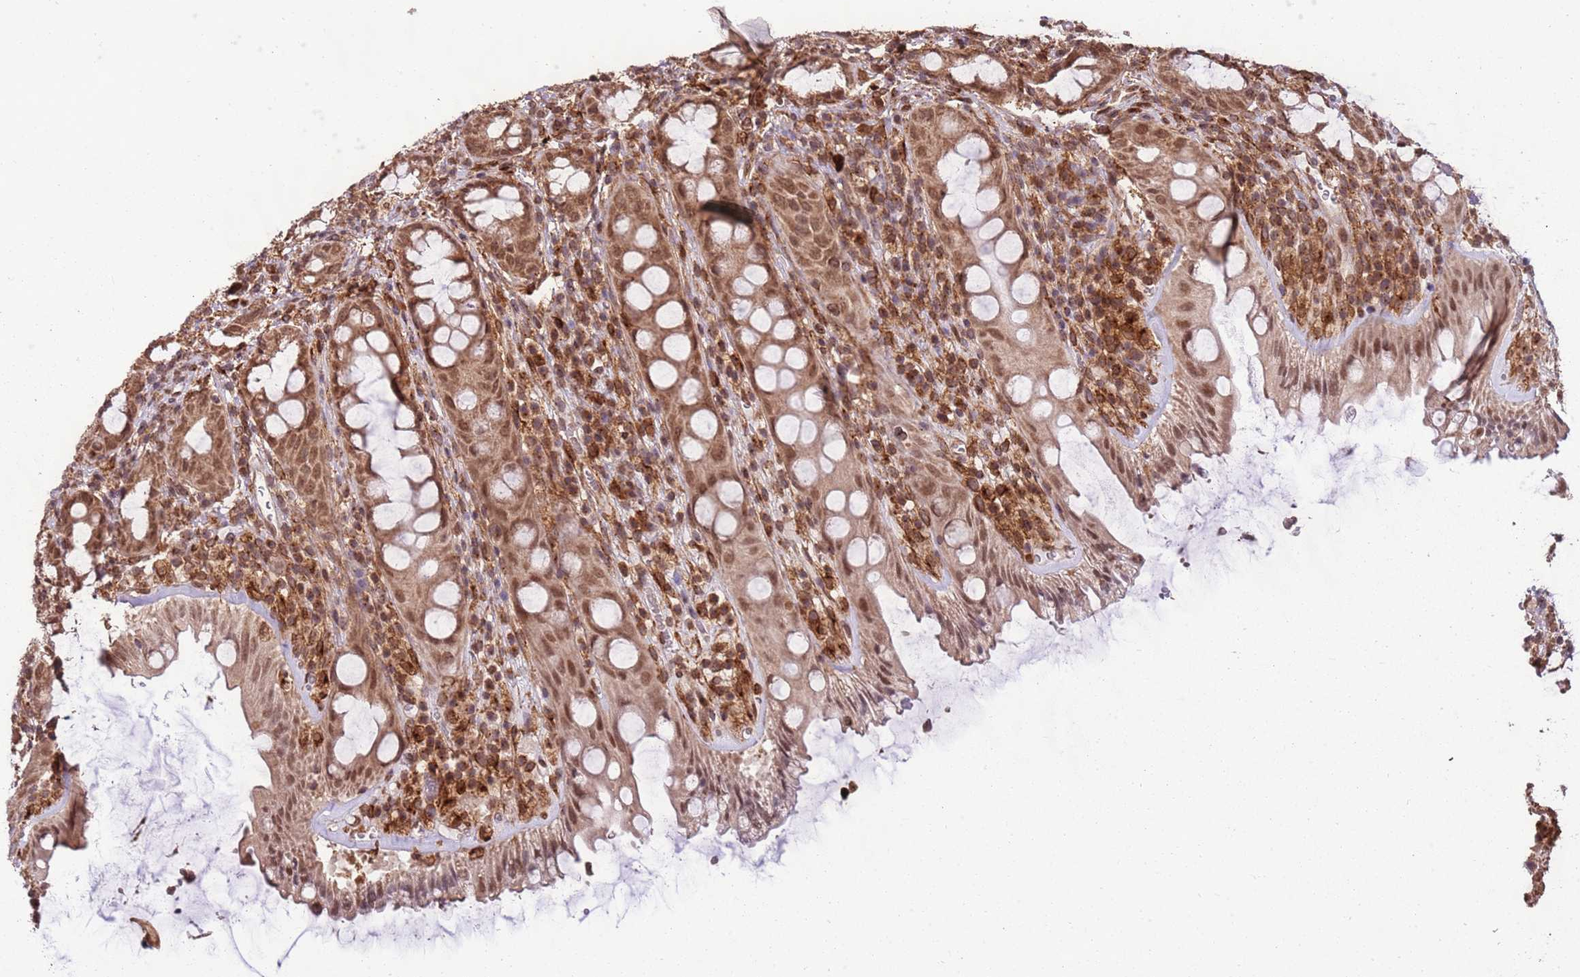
{"staining": {"intensity": "moderate", "quantity": ">75%", "location": "cytoplasmic/membranous,nuclear"}, "tissue": "rectum", "cell_type": "Glandular cells", "image_type": "normal", "snomed": [{"axis": "morphology", "description": "Normal tissue, NOS"}, {"axis": "topography", "description": "Rectum"}], "caption": "High-power microscopy captured an immunohistochemistry (IHC) image of unremarkable rectum, revealing moderate cytoplasmic/membranous,nuclear staining in approximately >75% of glandular cells. (IHC, brightfield microscopy, high magnification).", "gene": "CEP170", "patient": {"sex": "female", "age": 57}}